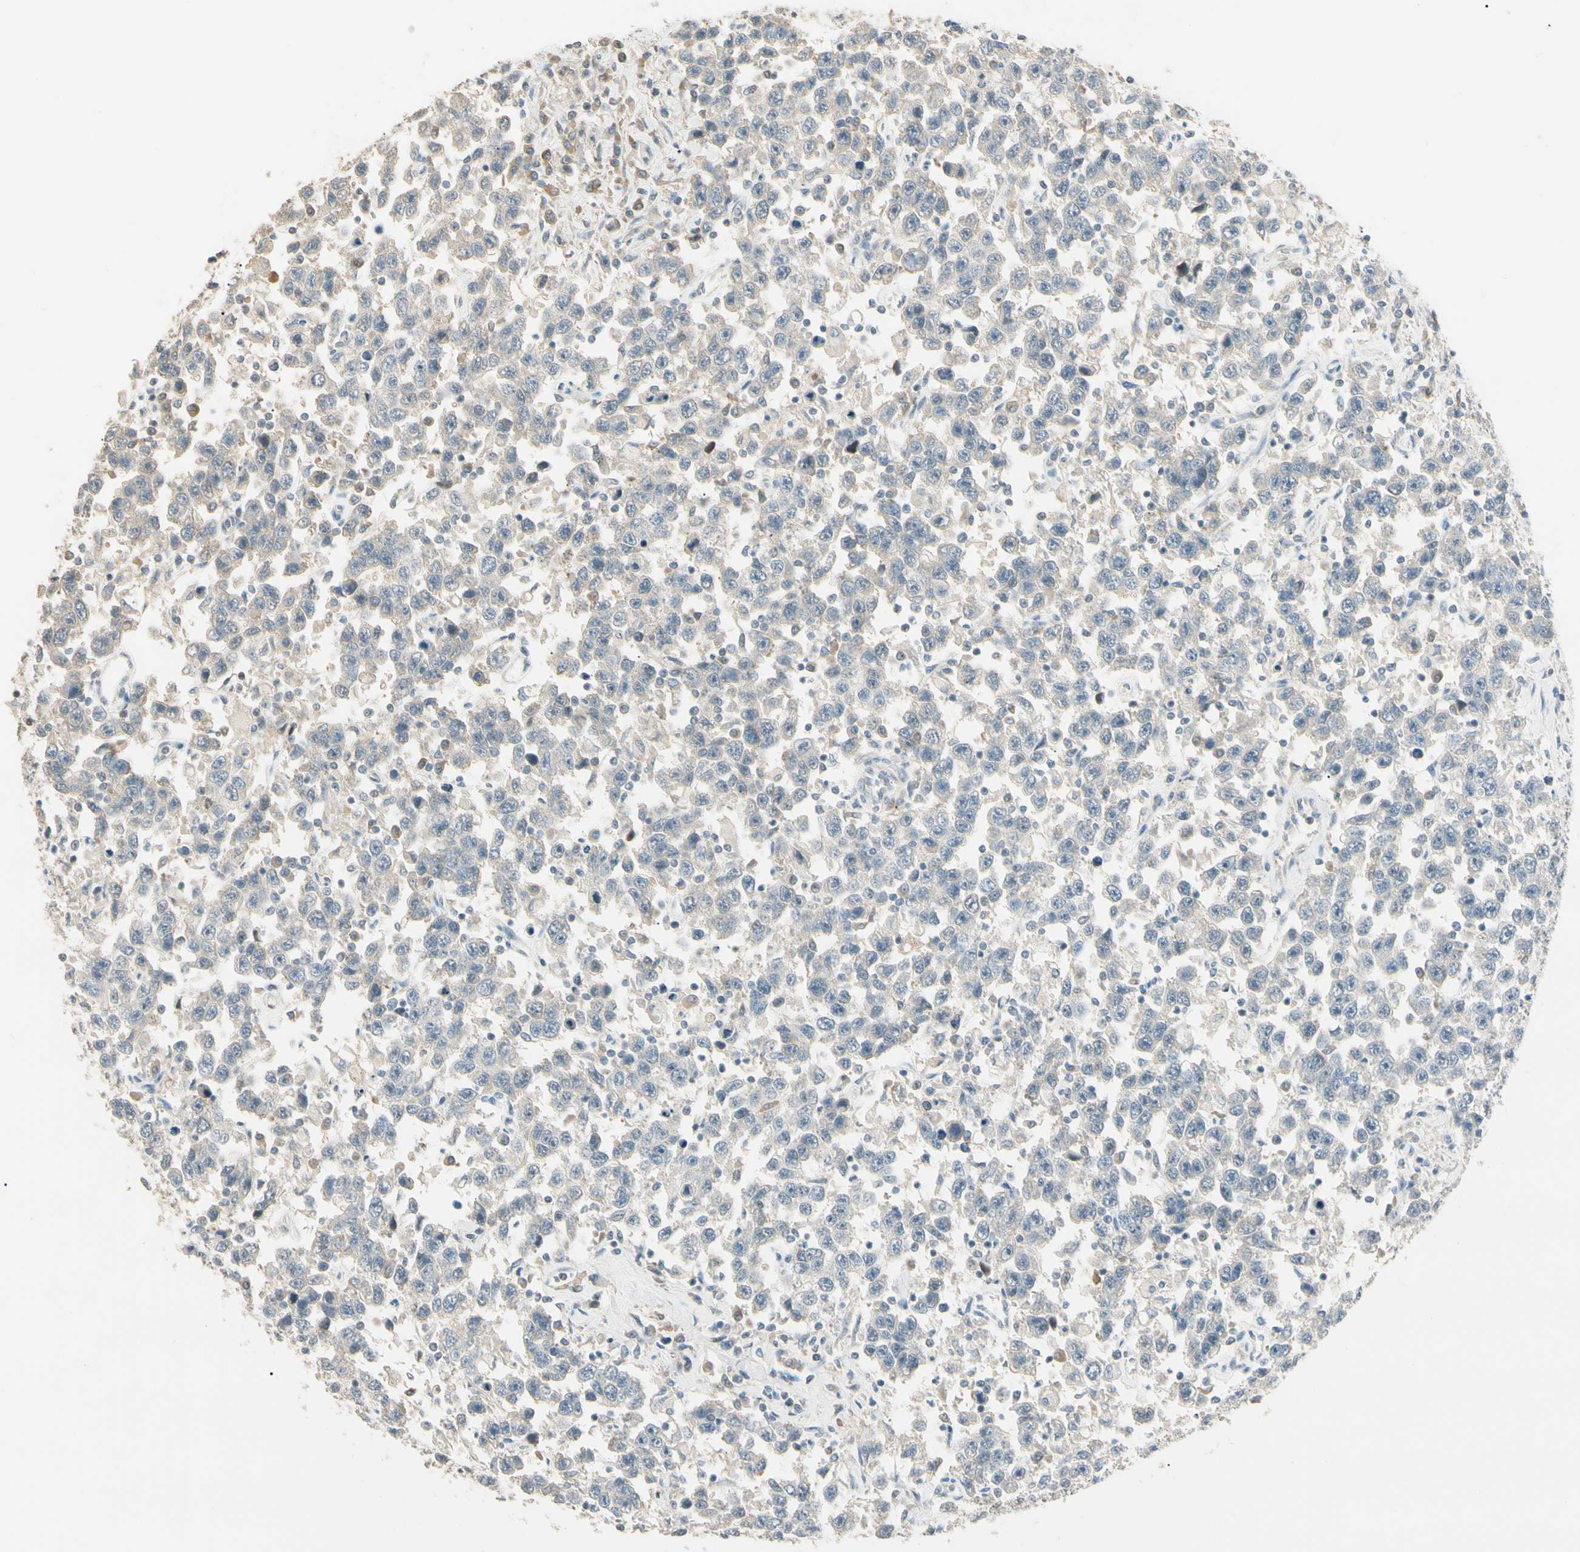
{"staining": {"intensity": "negative", "quantity": "none", "location": "none"}, "tissue": "testis cancer", "cell_type": "Tumor cells", "image_type": "cancer", "snomed": [{"axis": "morphology", "description": "Seminoma, NOS"}, {"axis": "topography", "description": "Testis"}], "caption": "Tumor cells show no significant protein expression in testis cancer (seminoma).", "gene": "GNE", "patient": {"sex": "male", "age": 41}}